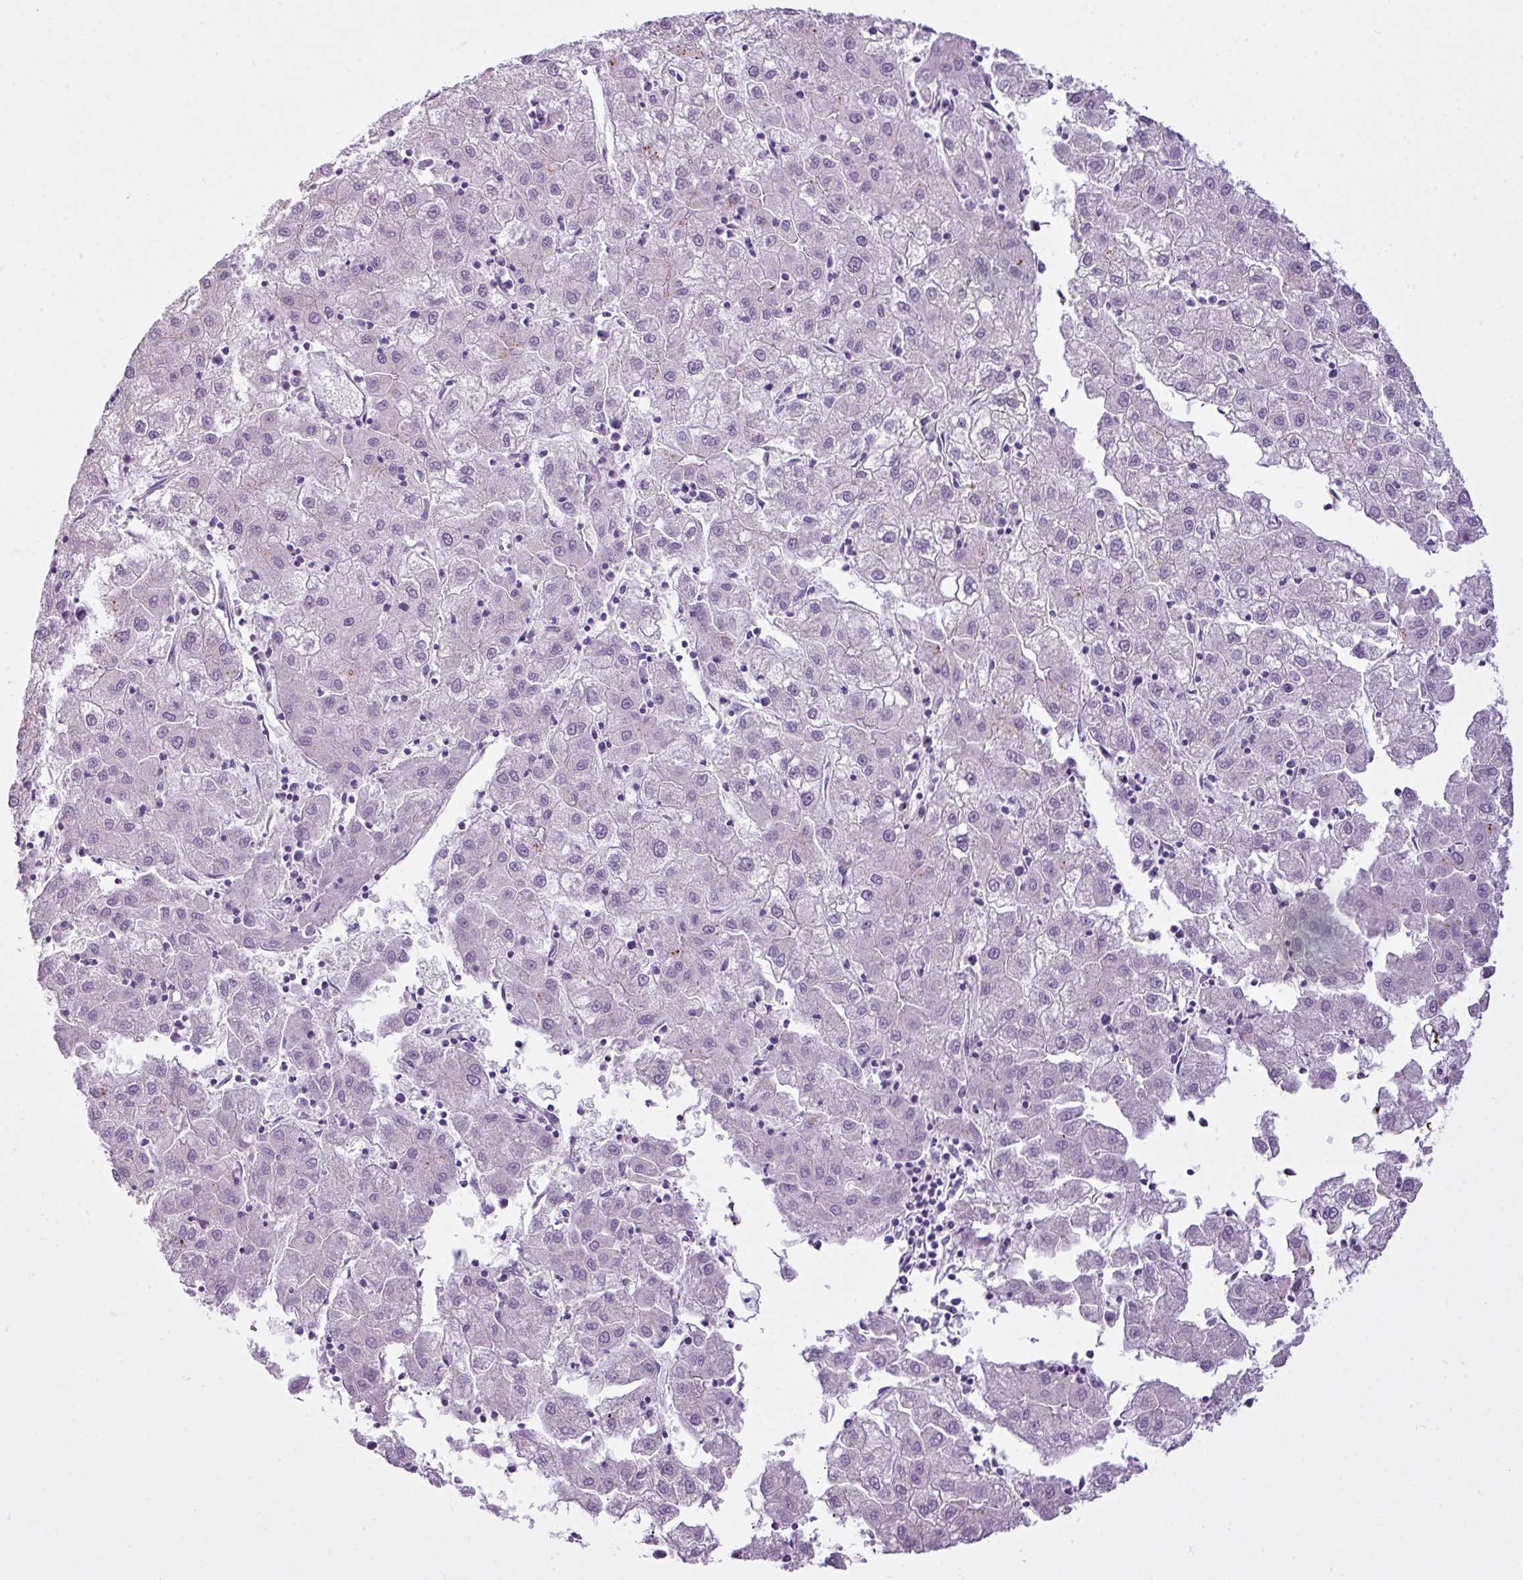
{"staining": {"intensity": "negative", "quantity": "none", "location": "none"}, "tissue": "liver cancer", "cell_type": "Tumor cells", "image_type": "cancer", "snomed": [{"axis": "morphology", "description": "Carcinoma, Hepatocellular, NOS"}, {"axis": "topography", "description": "Liver"}], "caption": "Immunohistochemistry micrograph of human liver hepatocellular carcinoma stained for a protein (brown), which reveals no staining in tumor cells.", "gene": "FAM43A", "patient": {"sex": "male", "age": 72}}